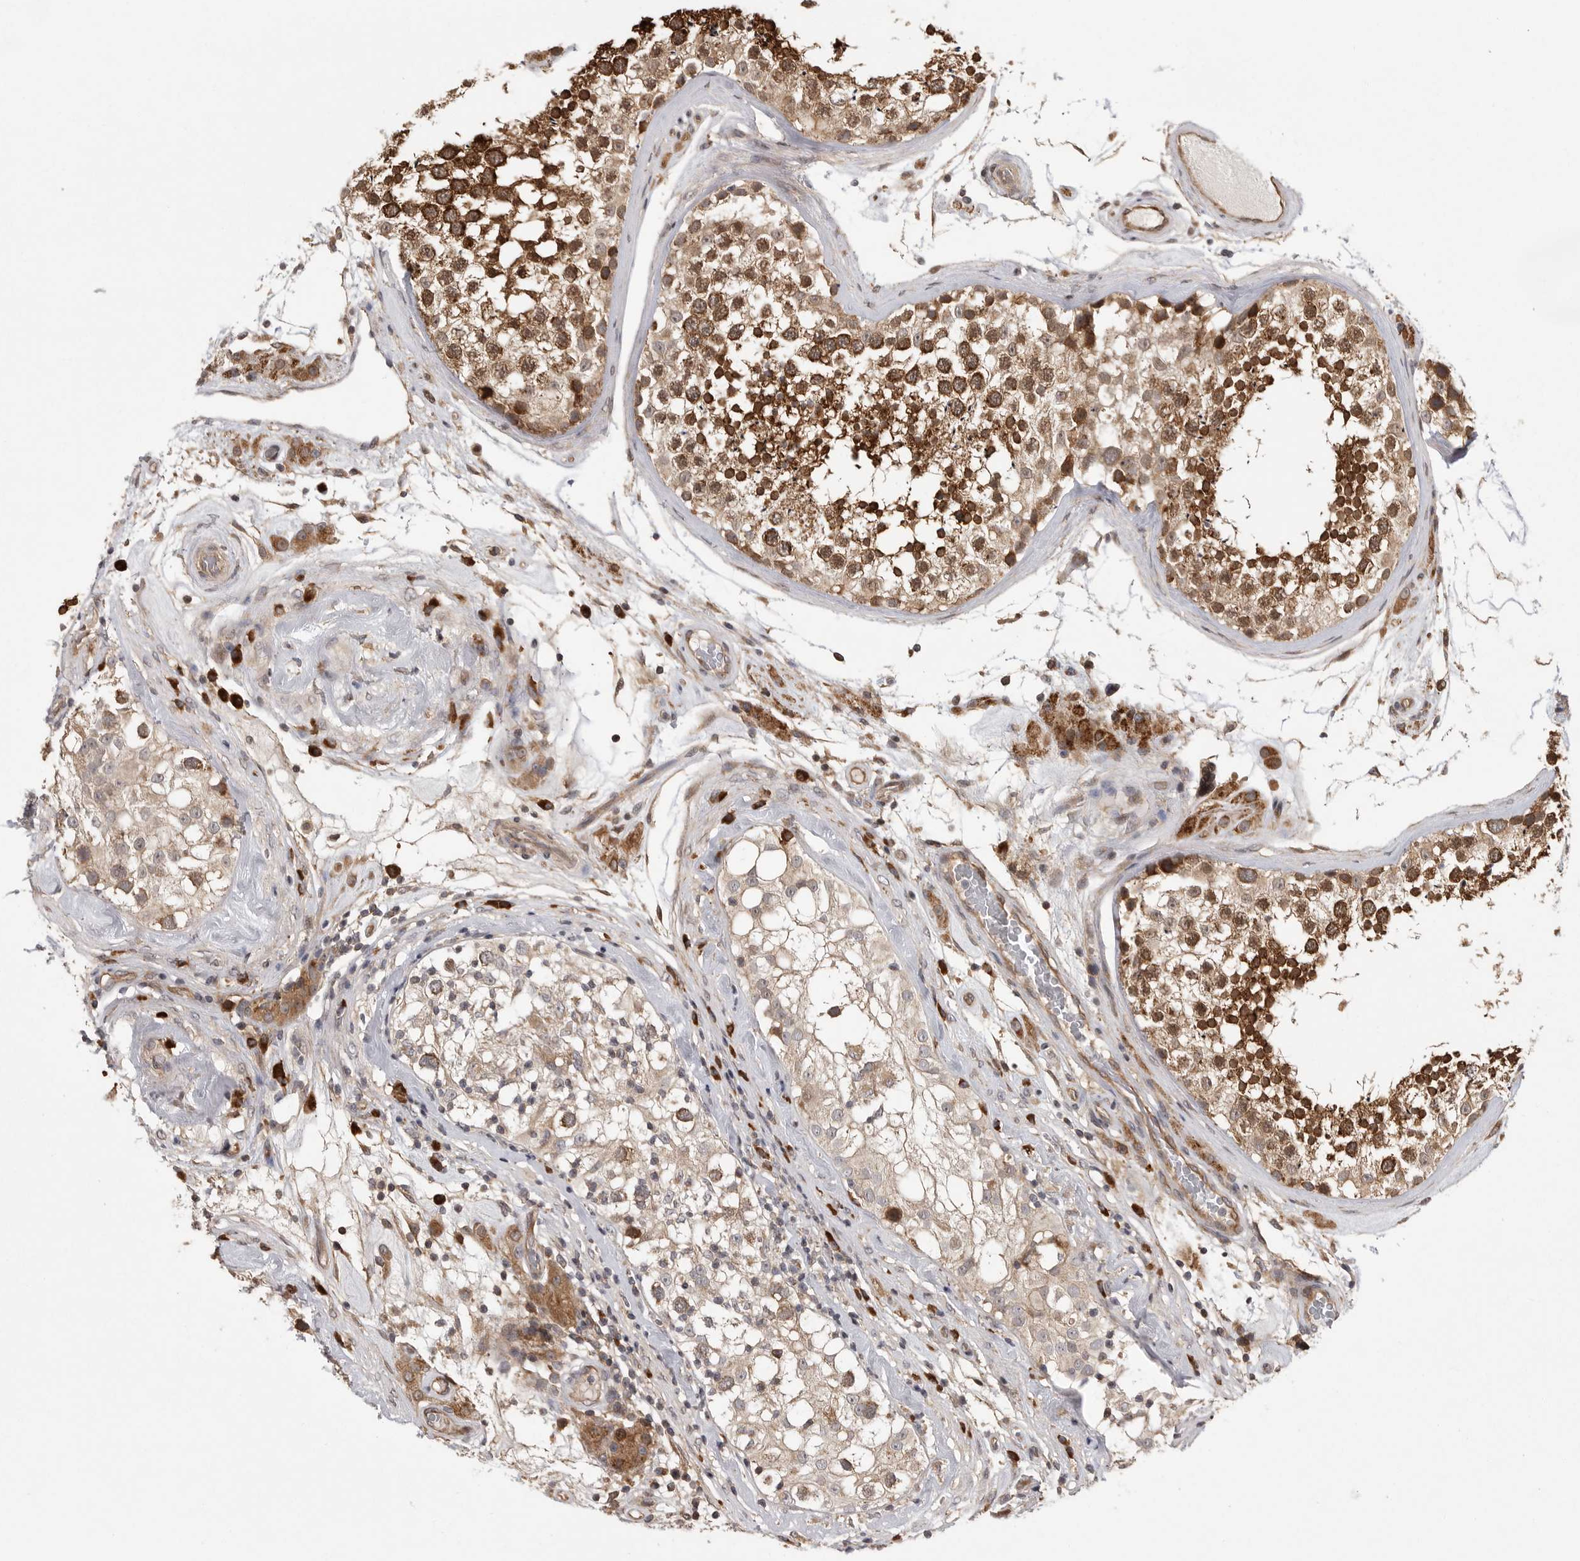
{"staining": {"intensity": "strong", "quantity": "25%-75%", "location": "cytoplasmic/membranous"}, "tissue": "testis", "cell_type": "Cells in seminiferous ducts", "image_type": "normal", "snomed": [{"axis": "morphology", "description": "Normal tissue, NOS"}, {"axis": "topography", "description": "Testis"}], "caption": "A brown stain shows strong cytoplasmic/membranous staining of a protein in cells in seminiferous ducts of normal human testis. (Stains: DAB (3,3'-diaminobenzidine) in brown, nuclei in blue, Microscopy: brightfield microscopy at high magnification).", "gene": "OXR1", "patient": {"sex": "male", "age": 46}}